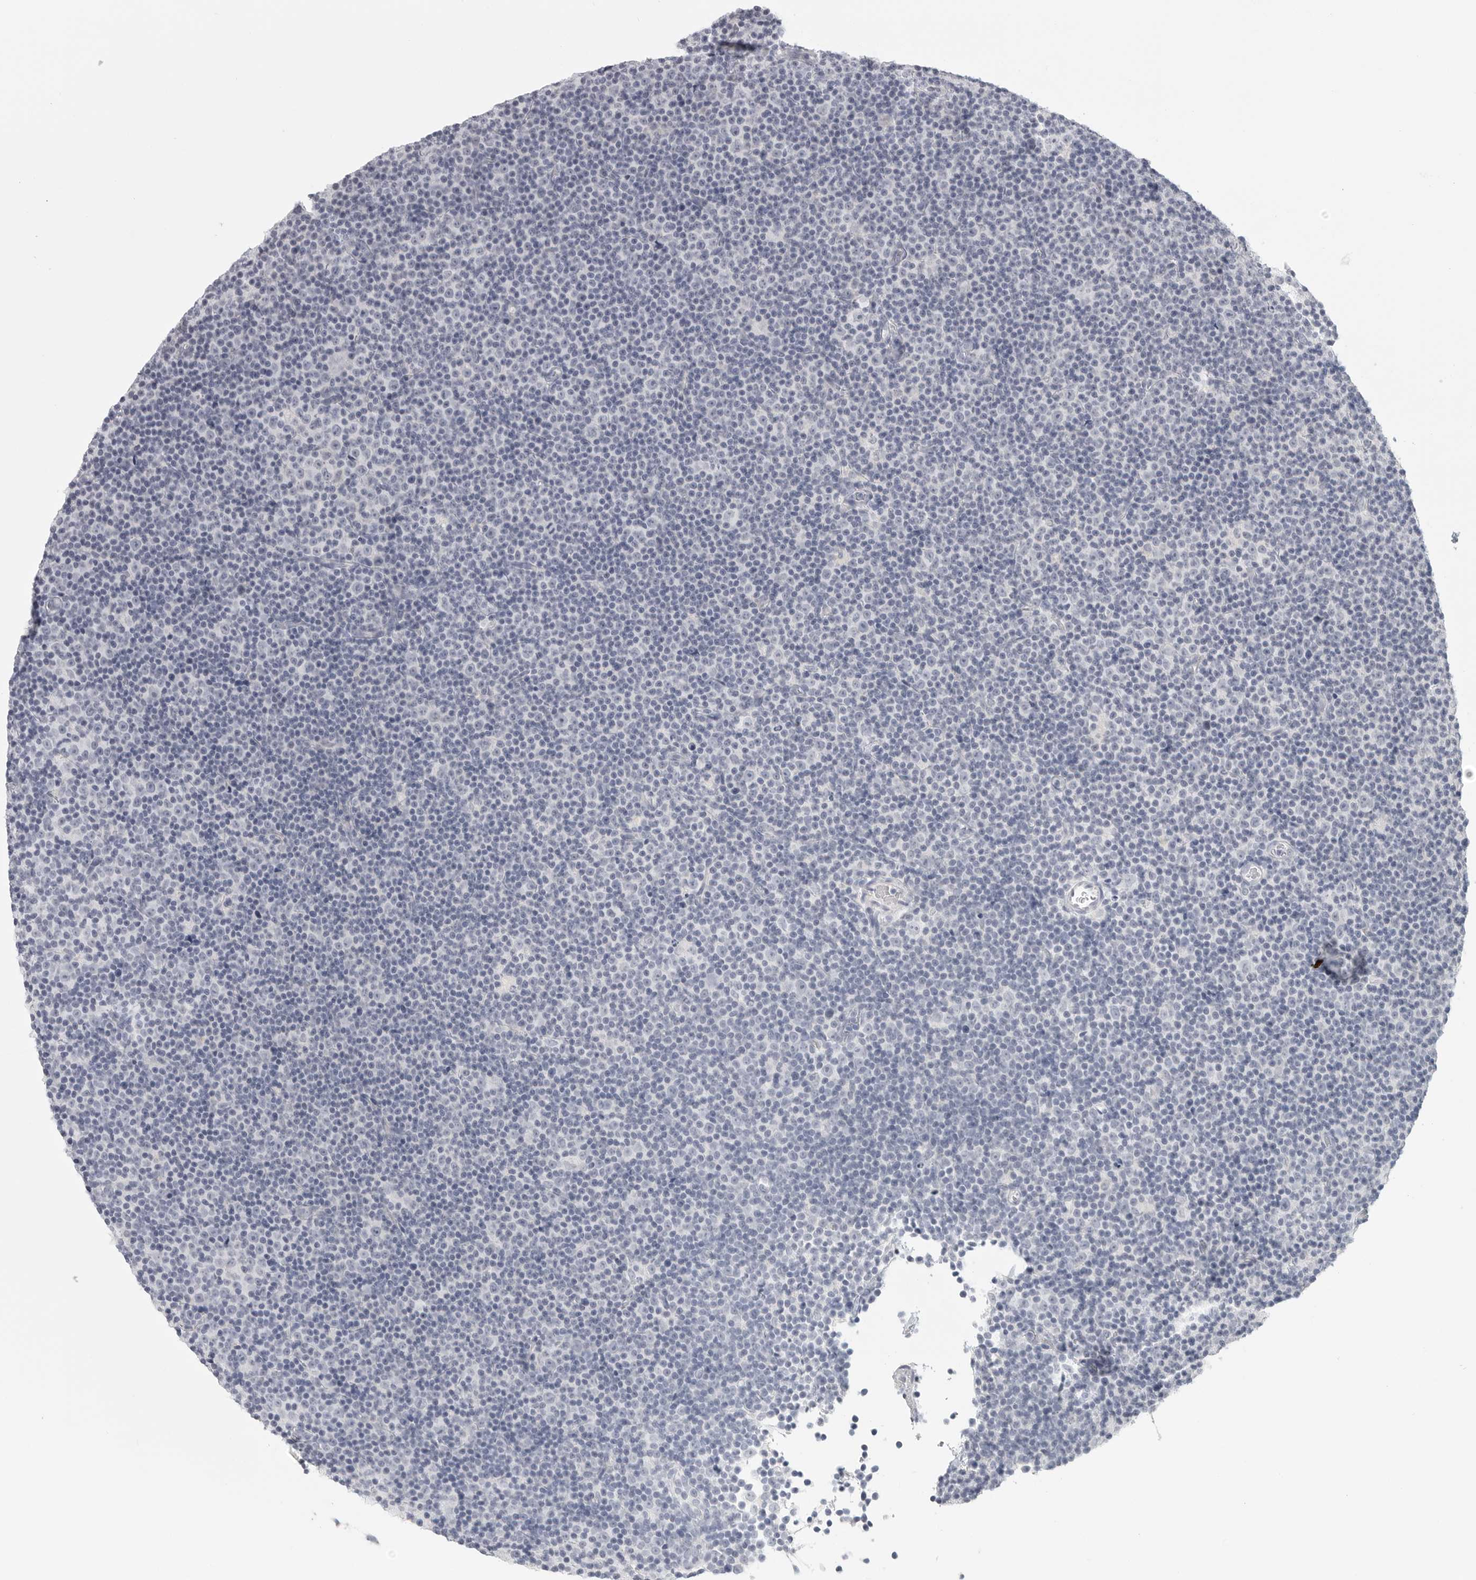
{"staining": {"intensity": "negative", "quantity": "none", "location": "none"}, "tissue": "lymphoma", "cell_type": "Tumor cells", "image_type": "cancer", "snomed": [{"axis": "morphology", "description": "Malignant lymphoma, non-Hodgkin's type, Low grade"}, {"axis": "topography", "description": "Lymph node"}], "caption": "Tumor cells are negative for brown protein staining in lymphoma.", "gene": "HMGCS2", "patient": {"sex": "female", "age": 67}}